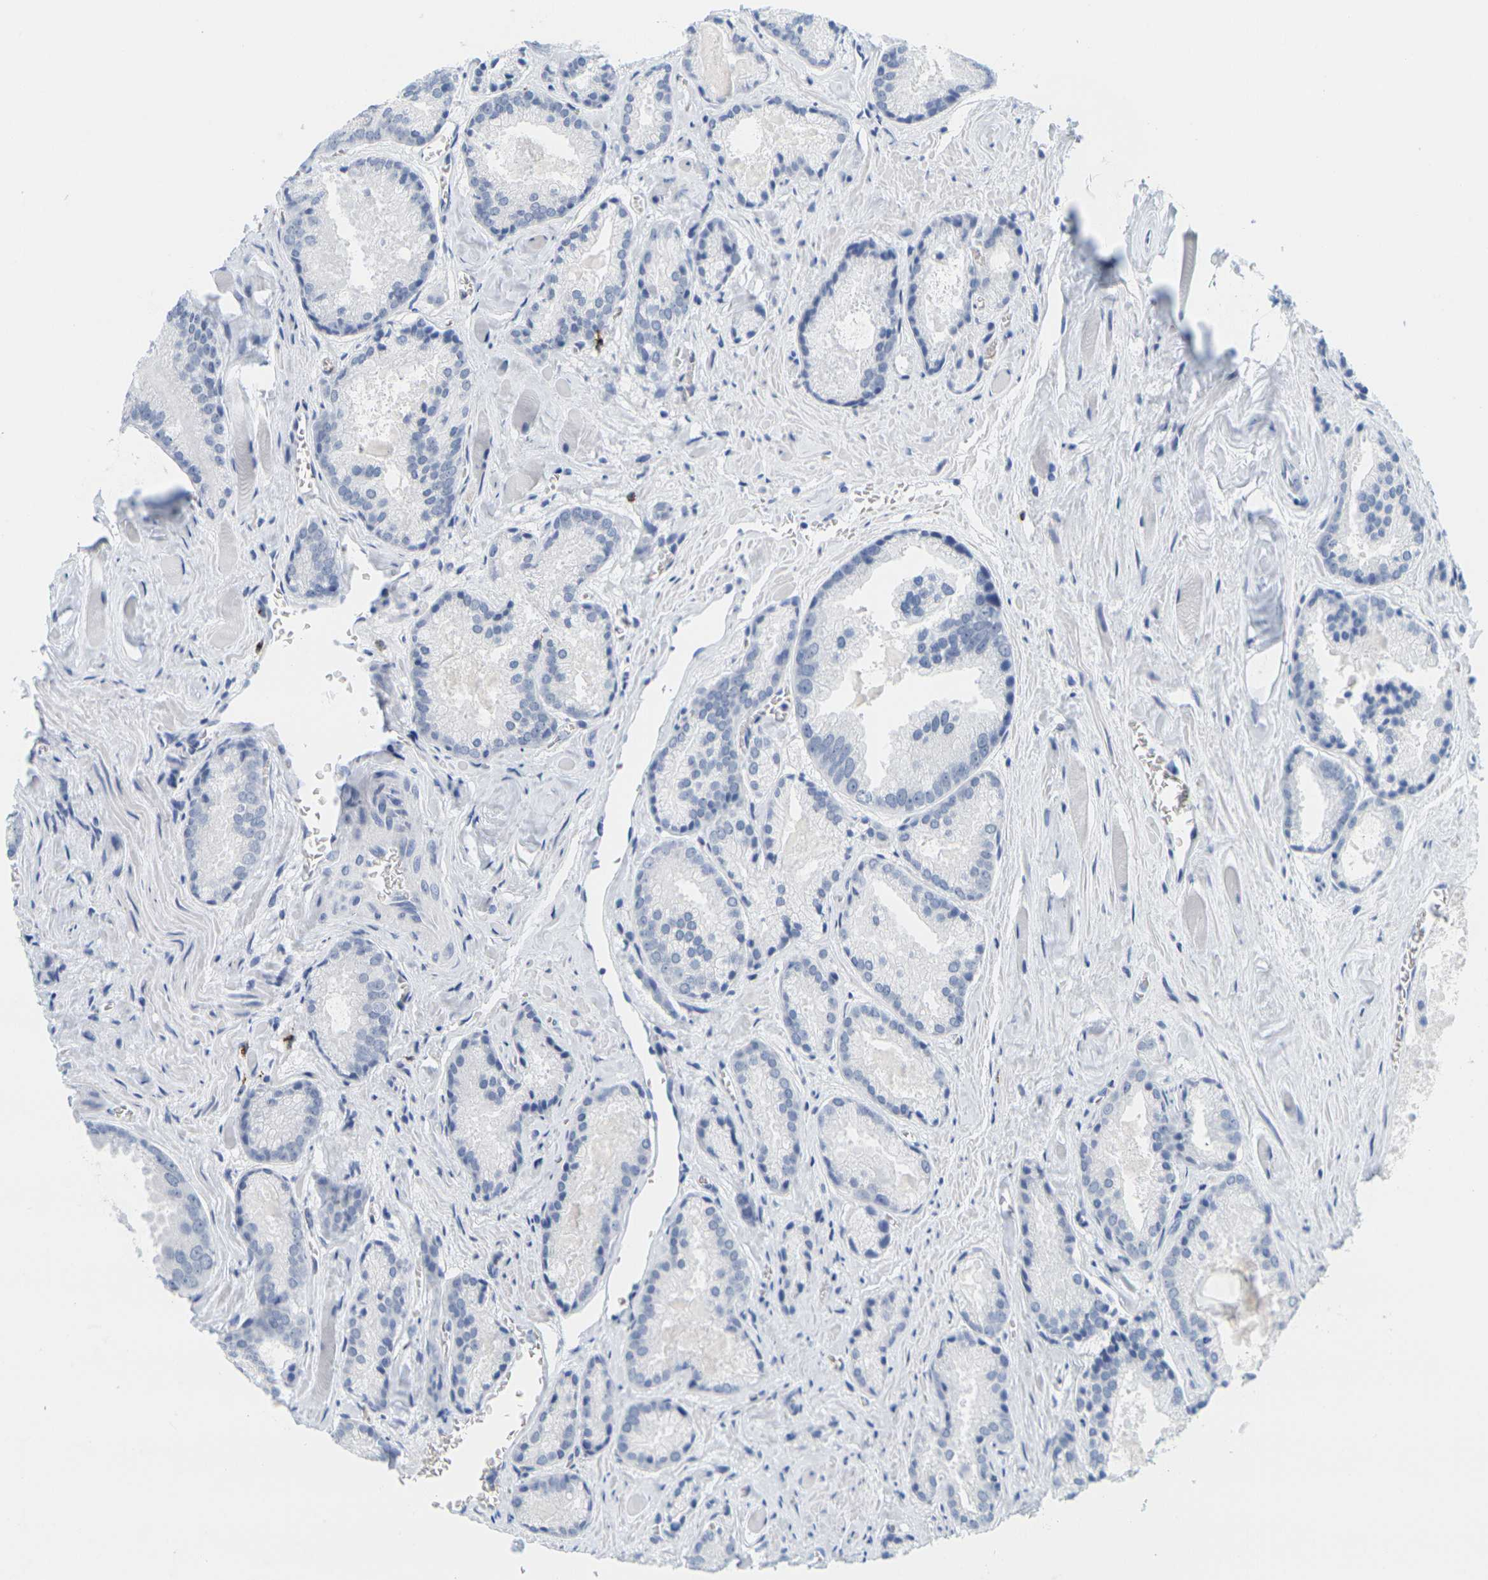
{"staining": {"intensity": "negative", "quantity": "none", "location": "none"}, "tissue": "prostate cancer", "cell_type": "Tumor cells", "image_type": "cancer", "snomed": [{"axis": "morphology", "description": "Adenocarcinoma, Low grade"}, {"axis": "topography", "description": "Prostate"}], "caption": "This micrograph is of prostate cancer stained with IHC to label a protein in brown with the nuclei are counter-stained blue. There is no expression in tumor cells. The staining was performed using DAB (3,3'-diaminobenzidine) to visualize the protein expression in brown, while the nuclei were stained in blue with hematoxylin (Magnification: 20x).", "gene": "HLA-DOB", "patient": {"sex": "male", "age": 64}}